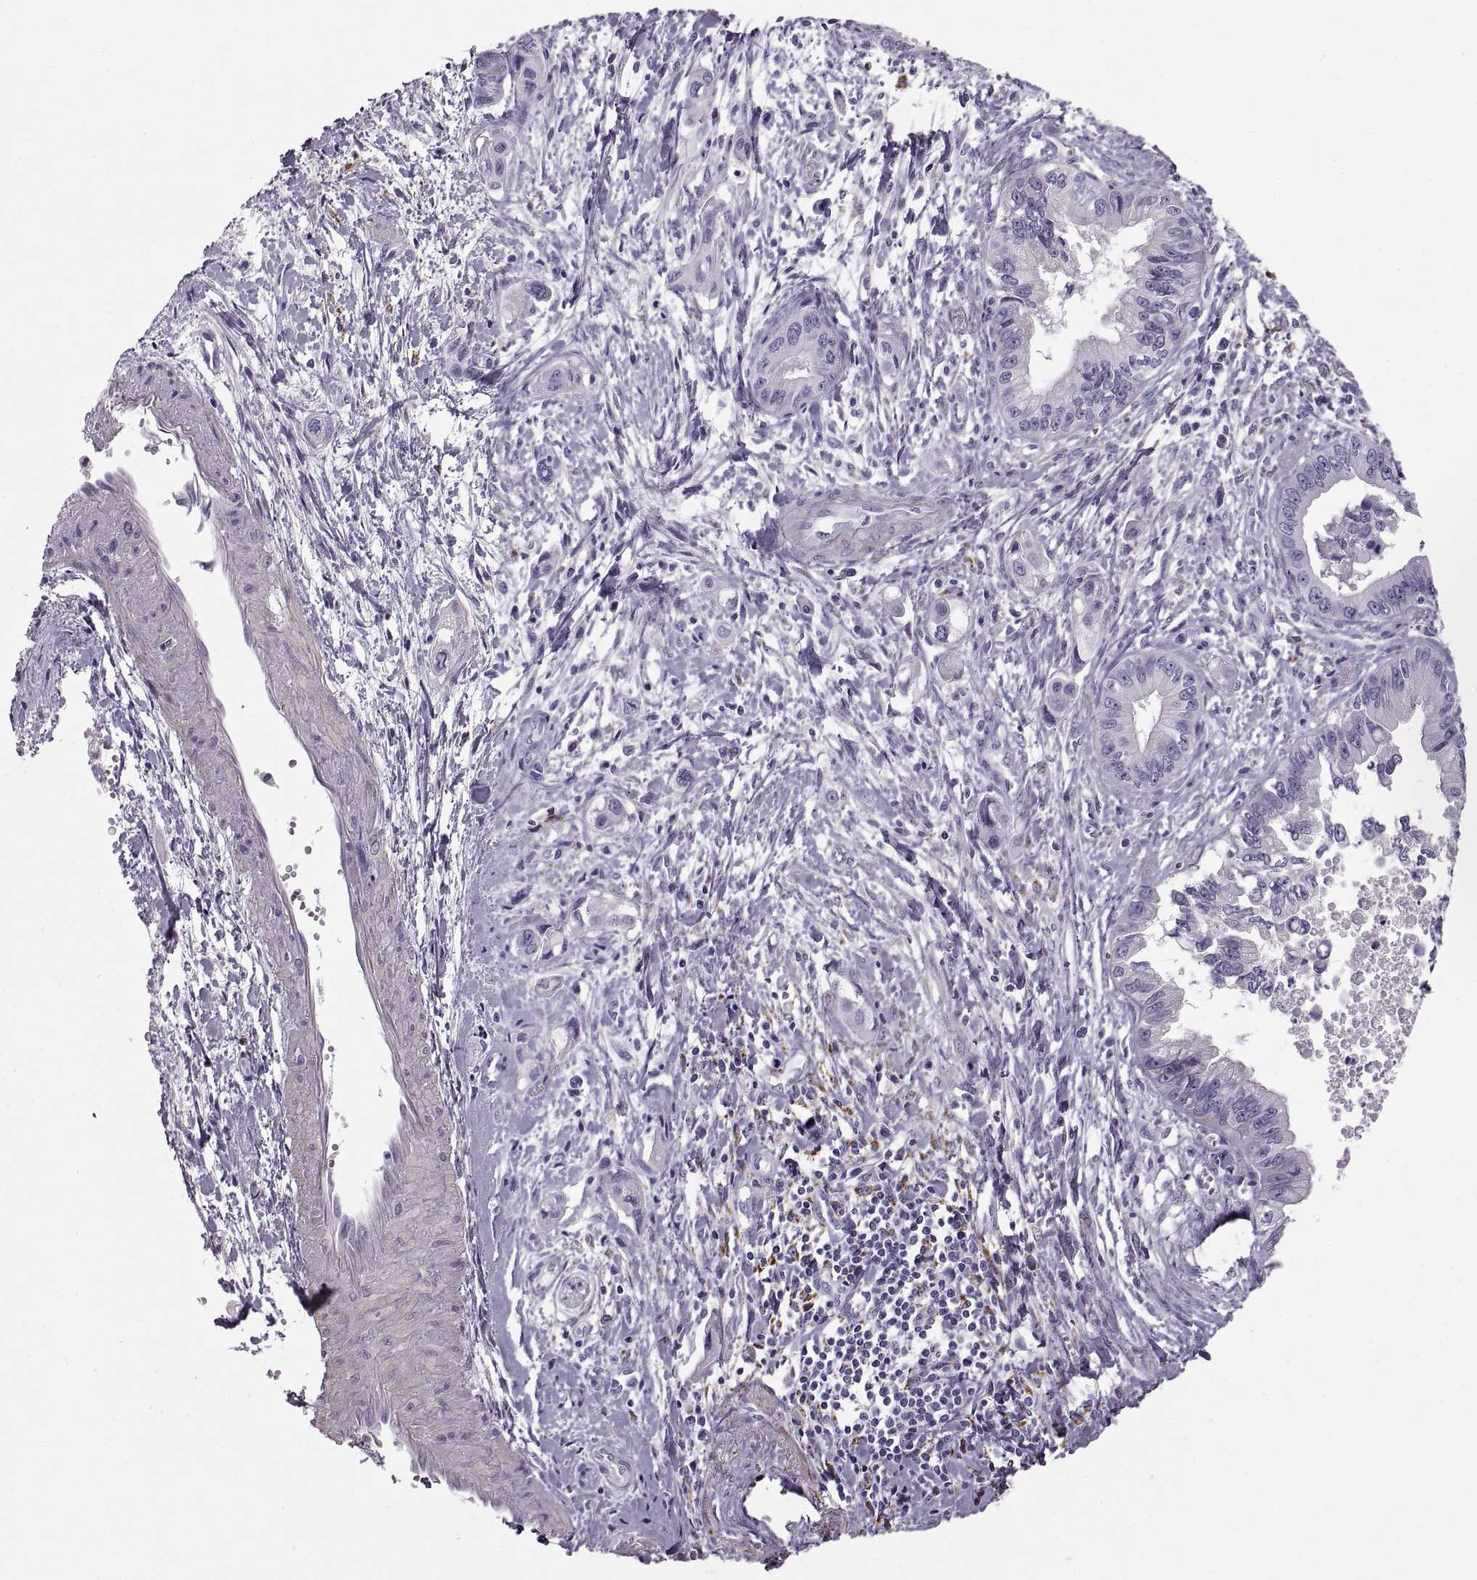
{"staining": {"intensity": "negative", "quantity": "none", "location": "none"}, "tissue": "pancreatic cancer", "cell_type": "Tumor cells", "image_type": "cancer", "snomed": [{"axis": "morphology", "description": "Adenocarcinoma, NOS"}, {"axis": "topography", "description": "Pancreas"}], "caption": "Immunohistochemistry (IHC) of human adenocarcinoma (pancreatic) reveals no expression in tumor cells.", "gene": "COL9A3", "patient": {"sex": "male", "age": 60}}